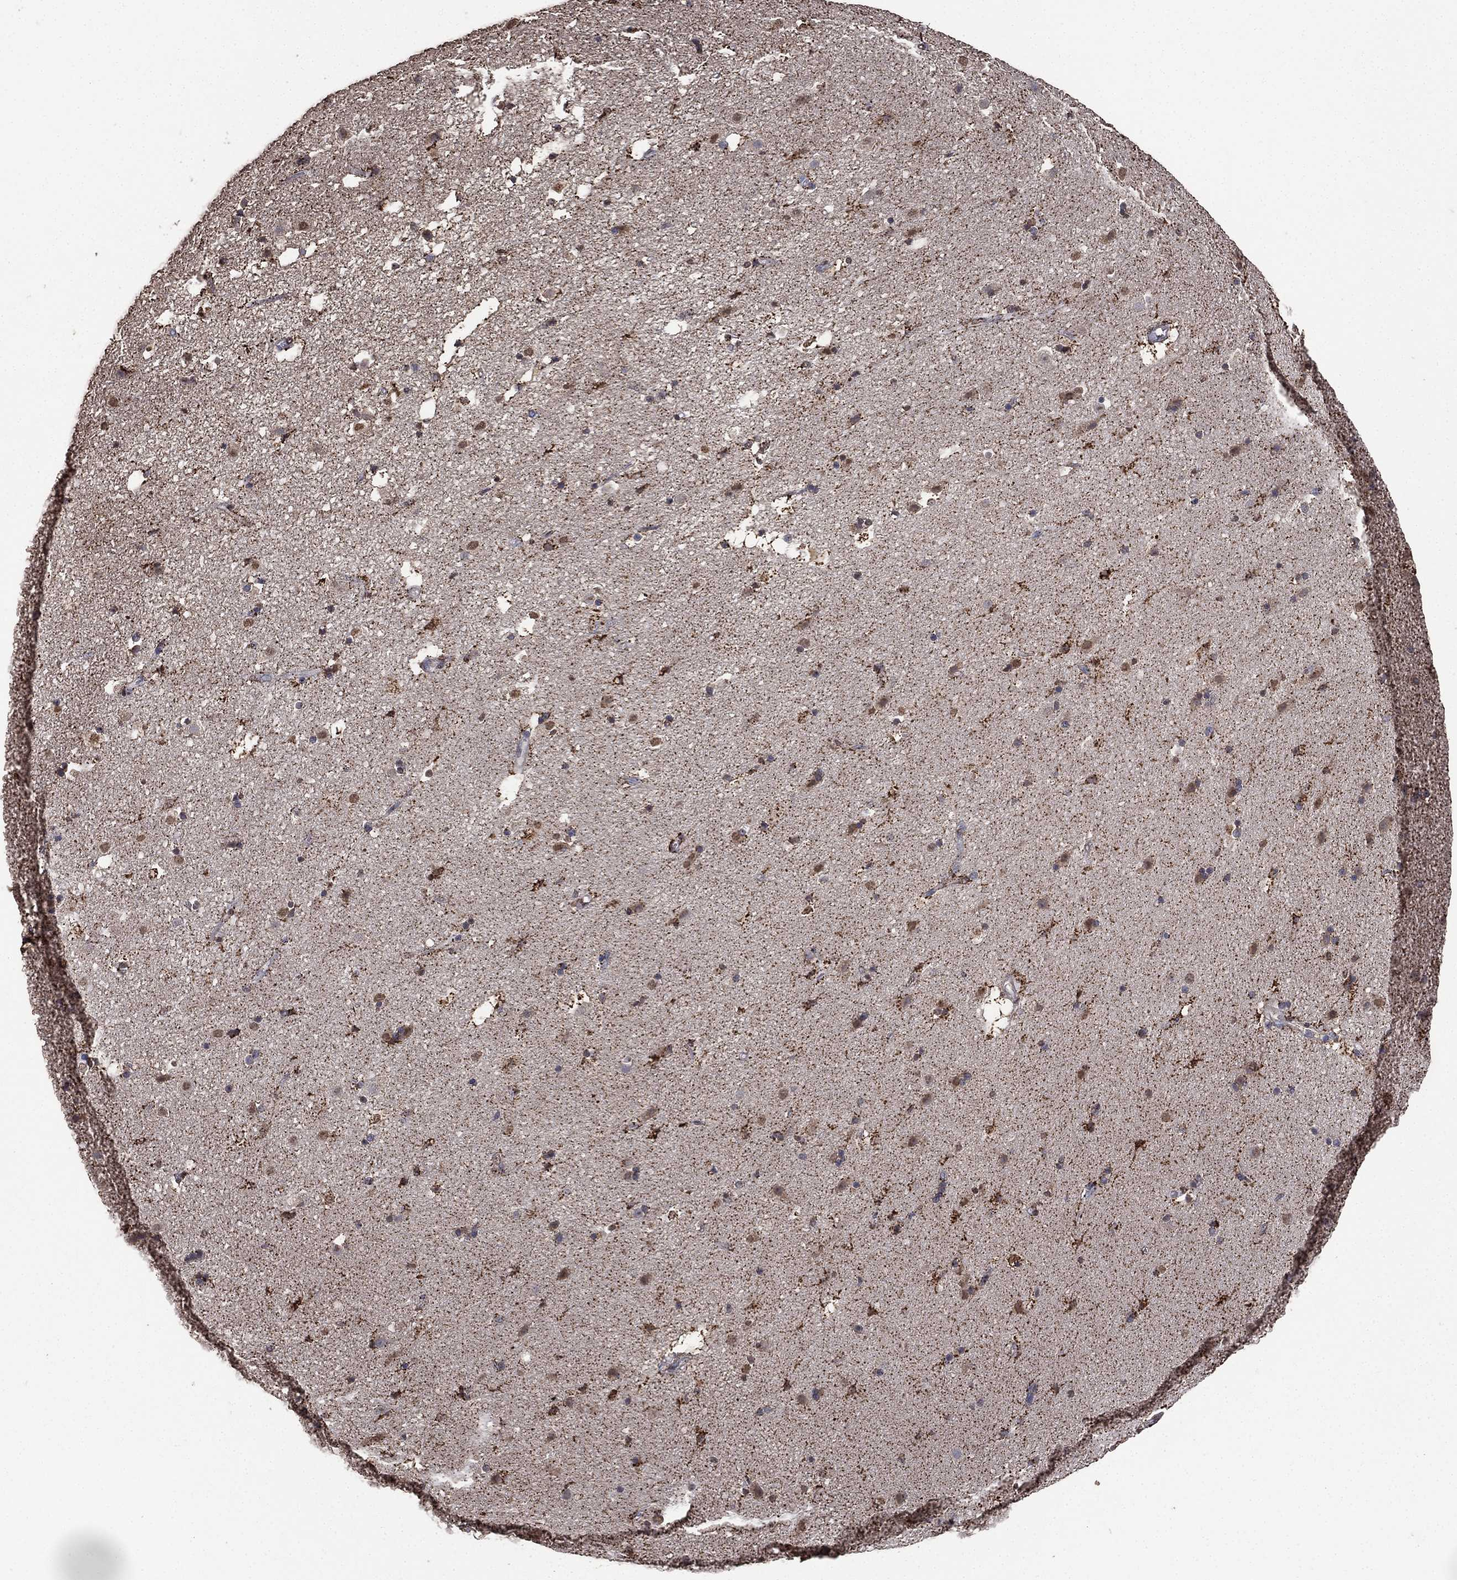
{"staining": {"intensity": "moderate", "quantity": "25%-75%", "location": "cytoplasmic/membranous"}, "tissue": "caudate", "cell_type": "Glial cells", "image_type": "normal", "snomed": [{"axis": "morphology", "description": "Normal tissue, NOS"}, {"axis": "topography", "description": "Lateral ventricle wall"}], "caption": "IHC image of unremarkable caudate: caudate stained using immunohistochemistry (IHC) shows medium levels of moderate protein expression localized specifically in the cytoplasmic/membranous of glial cells, appearing as a cytoplasmic/membranous brown color.", "gene": "ALDH7A1", "patient": {"sex": "male", "age": 54}}